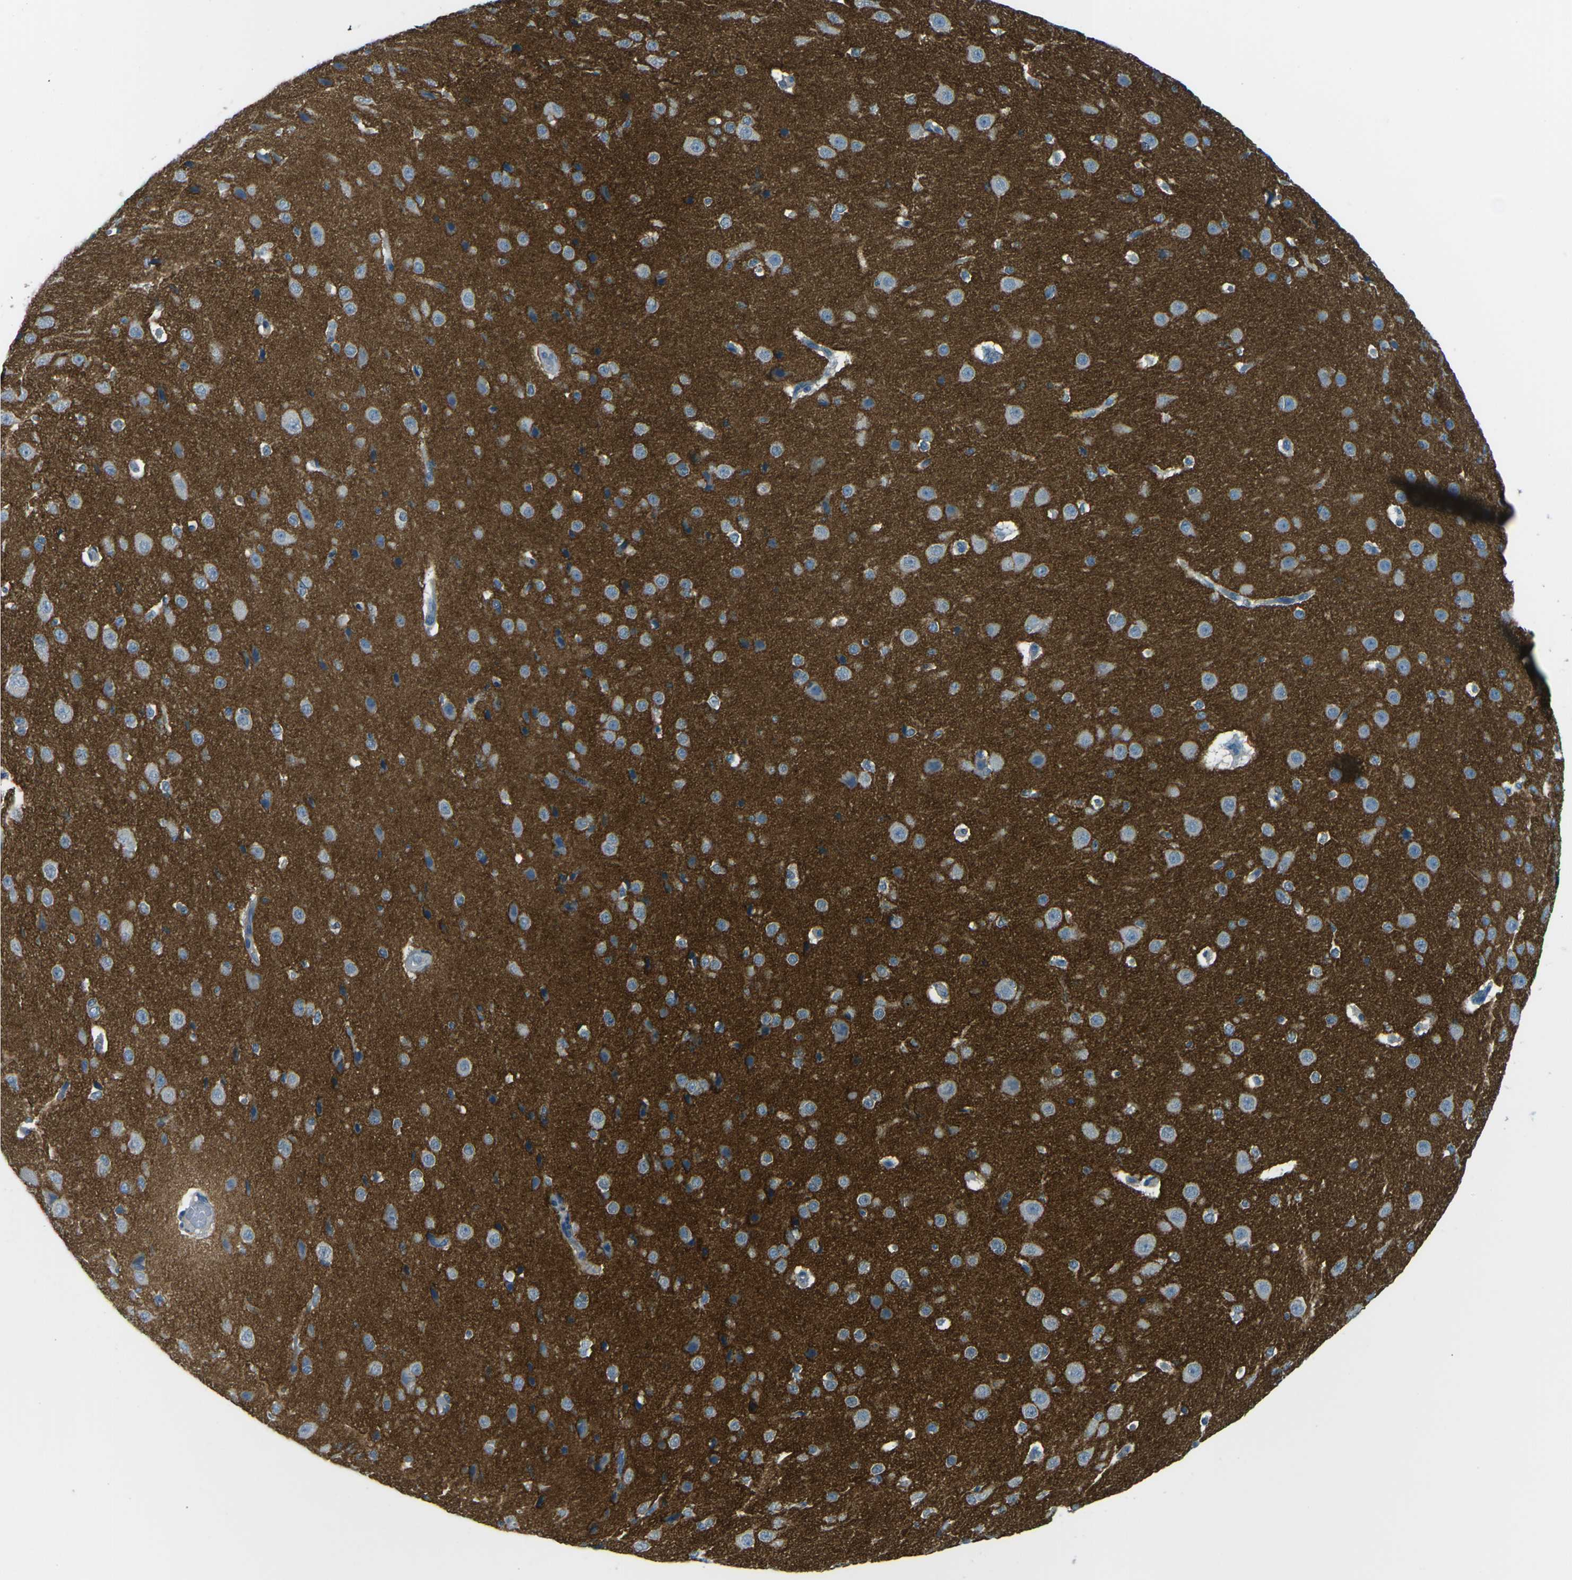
{"staining": {"intensity": "negative", "quantity": "none", "location": "none"}, "tissue": "cerebral cortex", "cell_type": "Endothelial cells", "image_type": "normal", "snomed": [{"axis": "morphology", "description": "Normal tissue, NOS"}, {"axis": "morphology", "description": "Developmental malformation"}, {"axis": "topography", "description": "Cerebral cortex"}], "caption": "This is a micrograph of IHC staining of unremarkable cerebral cortex, which shows no positivity in endothelial cells. Nuclei are stained in blue.", "gene": "CD47", "patient": {"sex": "female", "age": 30}}